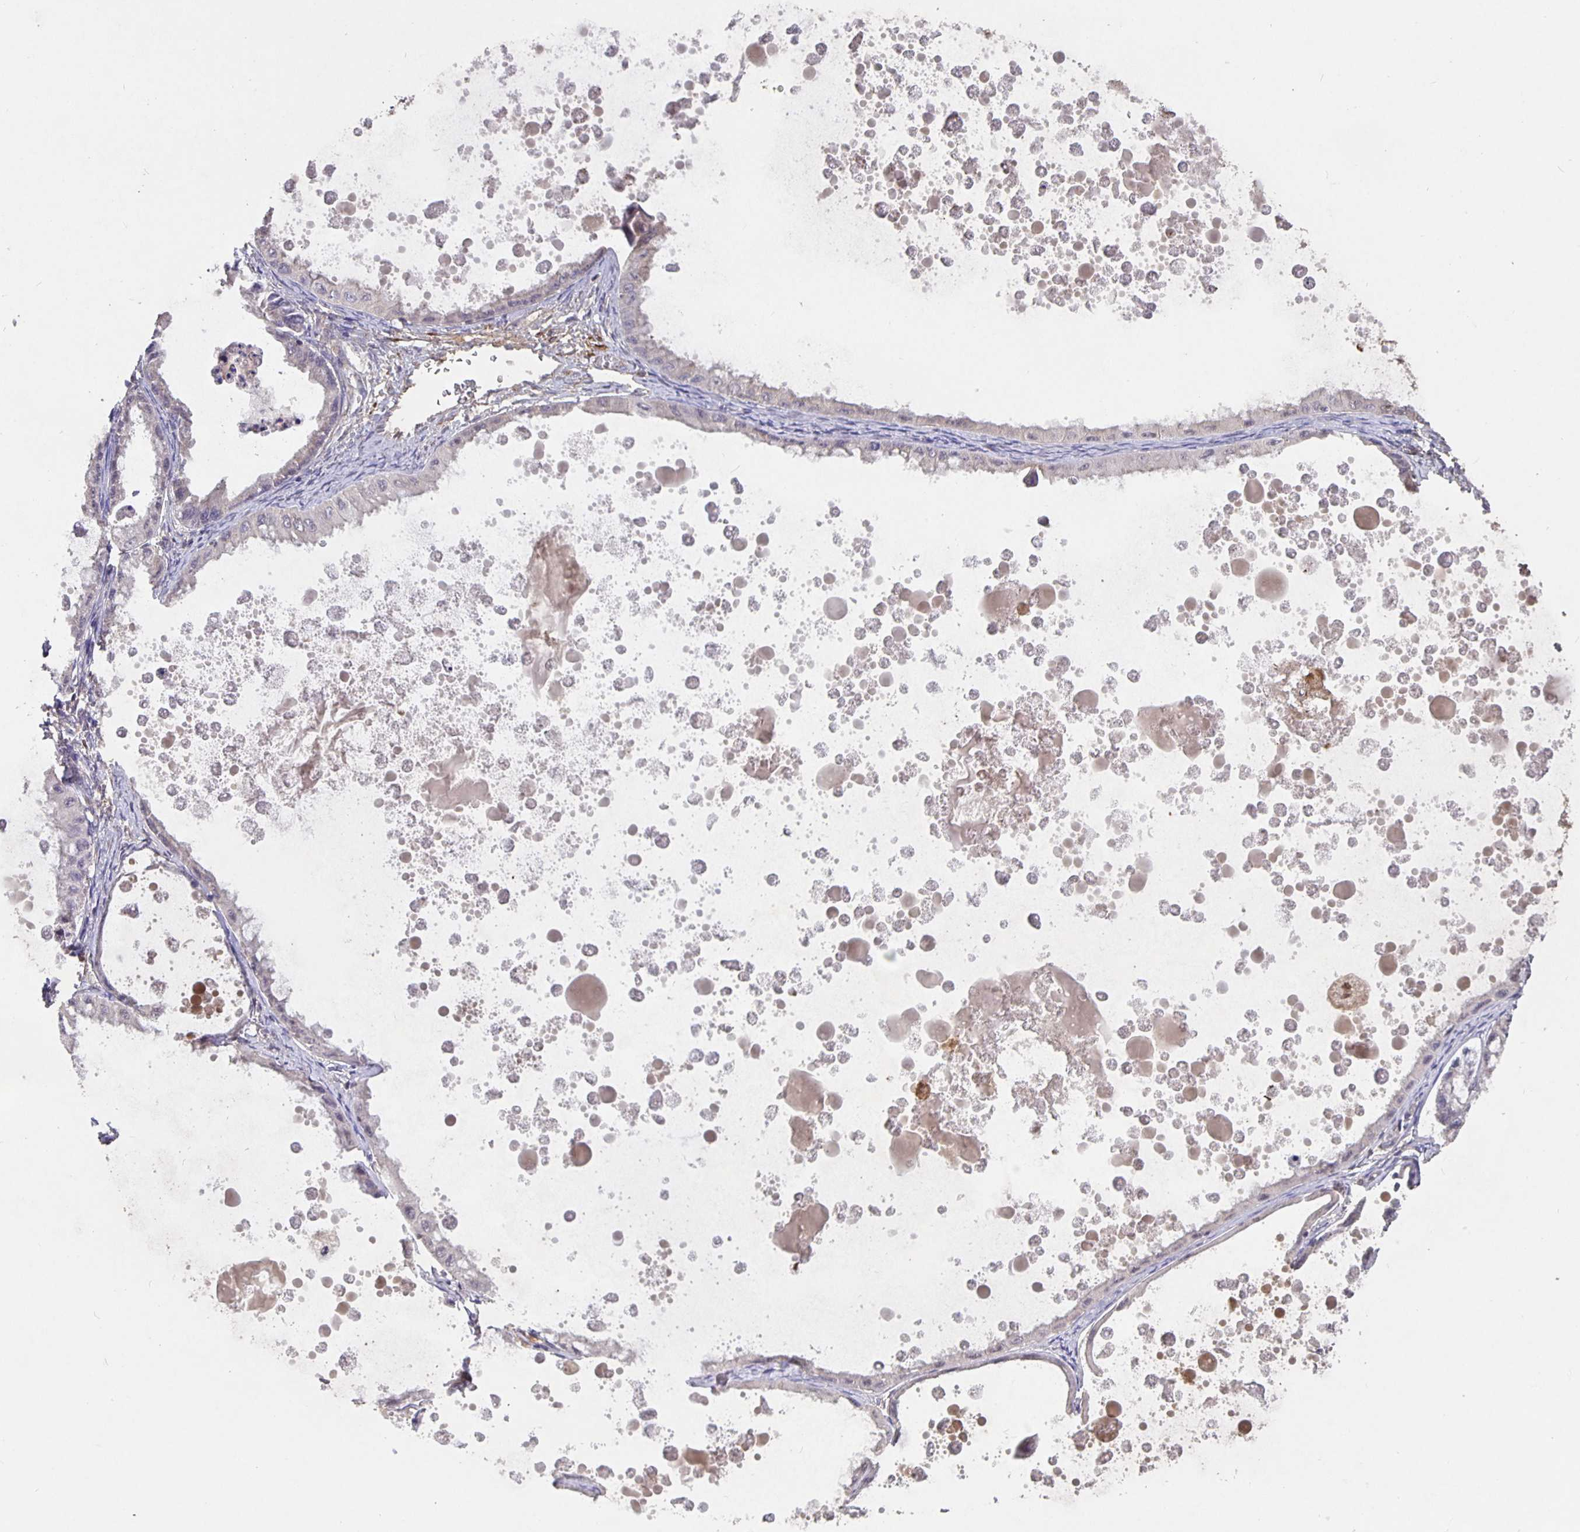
{"staining": {"intensity": "weak", "quantity": "<25%", "location": "cytoplasmic/membranous"}, "tissue": "ovarian cancer", "cell_type": "Tumor cells", "image_type": "cancer", "snomed": [{"axis": "morphology", "description": "Cystadenocarcinoma, mucinous, NOS"}, {"axis": "topography", "description": "Ovary"}], "caption": "Immunohistochemical staining of ovarian cancer exhibits no significant positivity in tumor cells.", "gene": "NOG", "patient": {"sex": "female", "age": 64}}